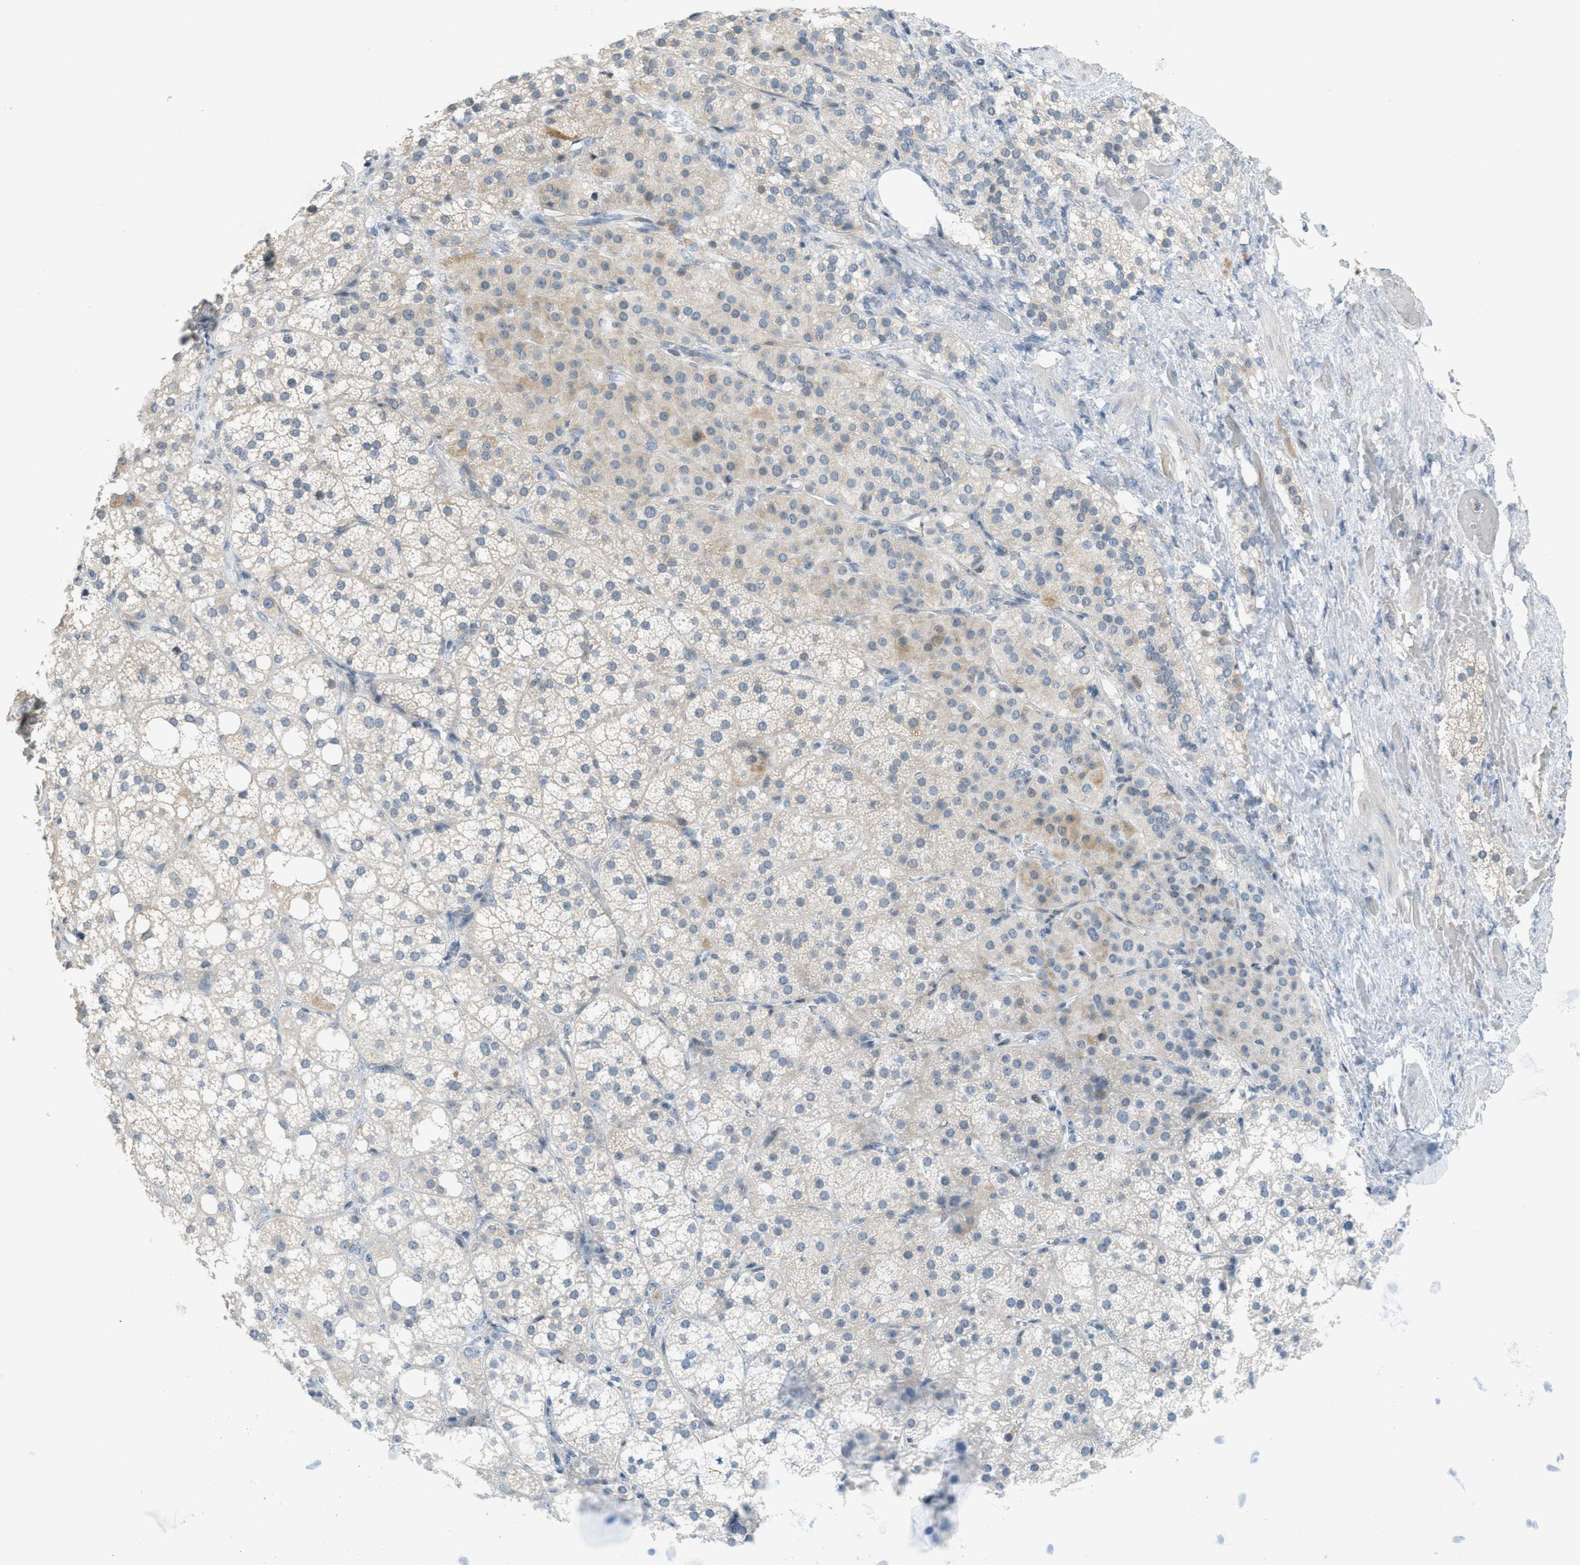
{"staining": {"intensity": "weak", "quantity": "<25%", "location": "cytoplasmic/membranous"}, "tissue": "adrenal gland", "cell_type": "Glandular cells", "image_type": "normal", "snomed": [{"axis": "morphology", "description": "Normal tissue, NOS"}, {"axis": "topography", "description": "Adrenal gland"}], "caption": "The immunohistochemistry histopathology image has no significant positivity in glandular cells of adrenal gland. The staining is performed using DAB brown chromogen with nuclei counter-stained in using hematoxylin.", "gene": "TXNDC2", "patient": {"sex": "female", "age": 59}}